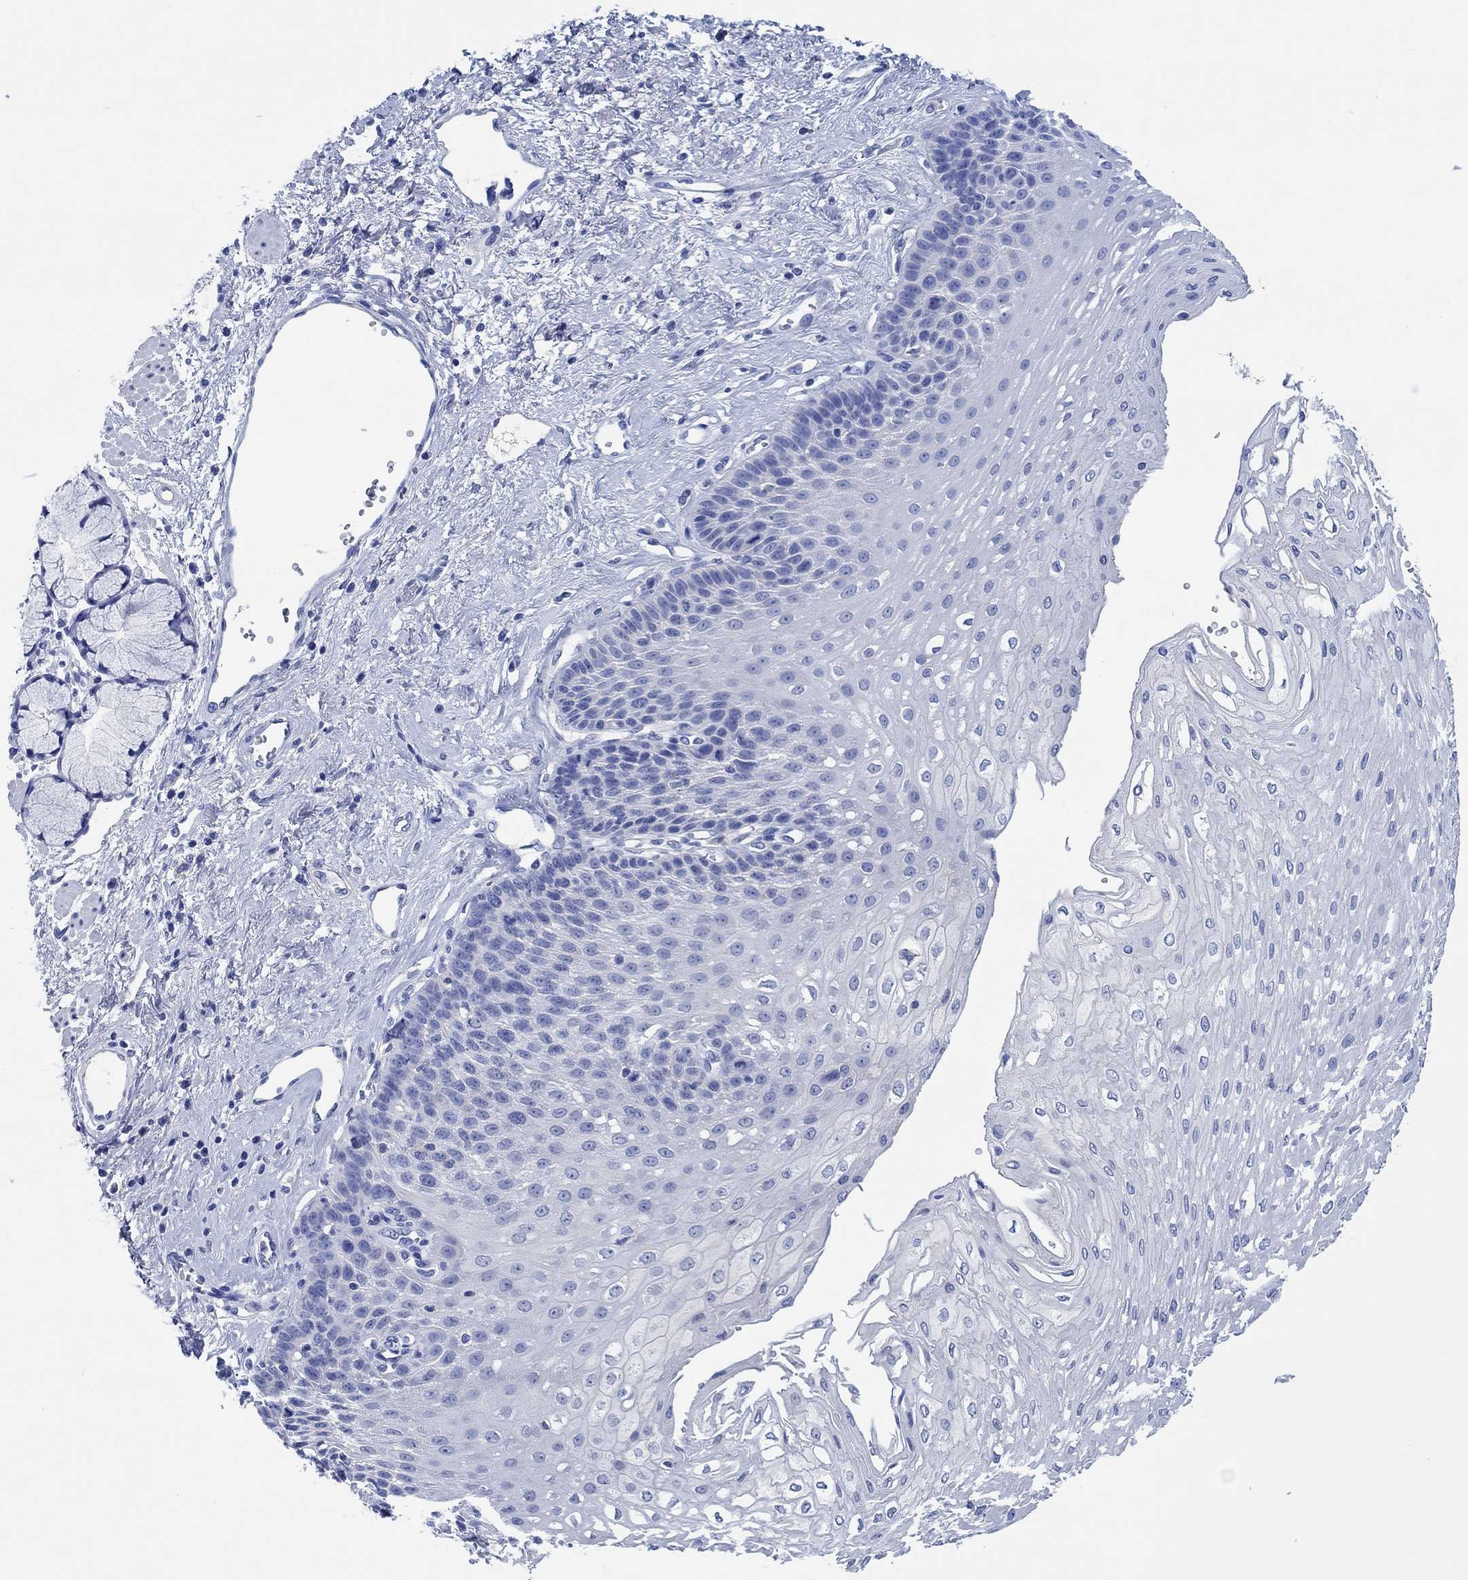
{"staining": {"intensity": "negative", "quantity": "none", "location": "none"}, "tissue": "esophagus", "cell_type": "Squamous epithelial cells", "image_type": "normal", "snomed": [{"axis": "morphology", "description": "Normal tissue, NOS"}, {"axis": "topography", "description": "Esophagus"}], "caption": "High magnification brightfield microscopy of benign esophagus stained with DAB (brown) and counterstained with hematoxylin (blue): squamous epithelial cells show no significant positivity. Nuclei are stained in blue.", "gene": "CPNE6", "patient": {"sex": "female", "age": 62}}